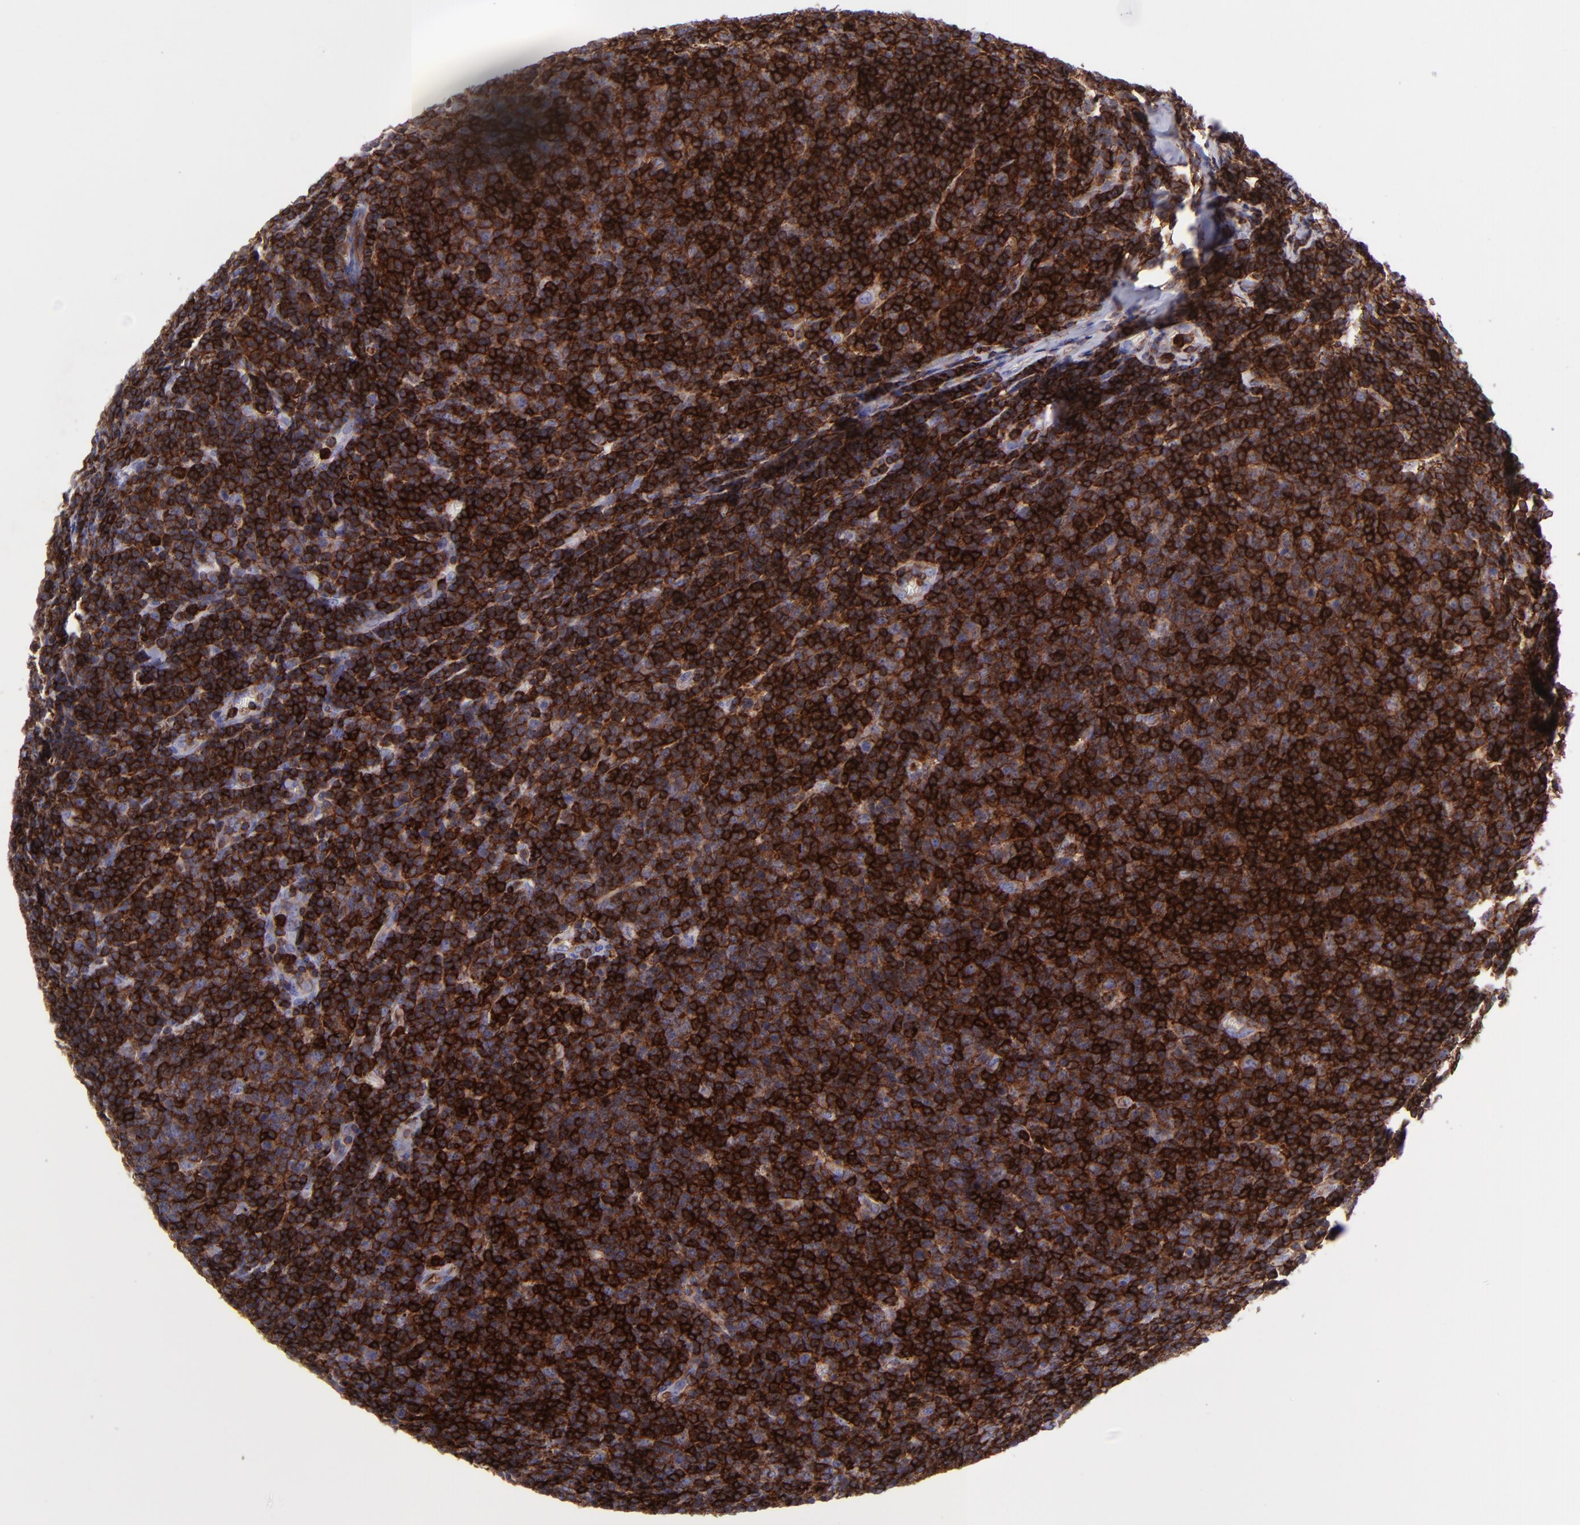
{"staining": {"intensity": "strong", "quantity": ">75%", "location": "cytoplasmic/membranous"}, "tissue": "lymphoma", "cell_type": "Tumor cells", "image_type": "cancer", "snomed": [{"axis": "morphology", "description": "Malignant lymphoma, non-Hodgkin's type, Low grade"}, {"axis": "topography", "description": "Lymph node"}], "caption": "Lymphoma was stained to show a protein in brown. There is high levels of strong cytoplasmic/membranous expression in about >75% of tumor cells.", "gene": "ICAM3", "patient": {"sex": "male", "age": 74}}